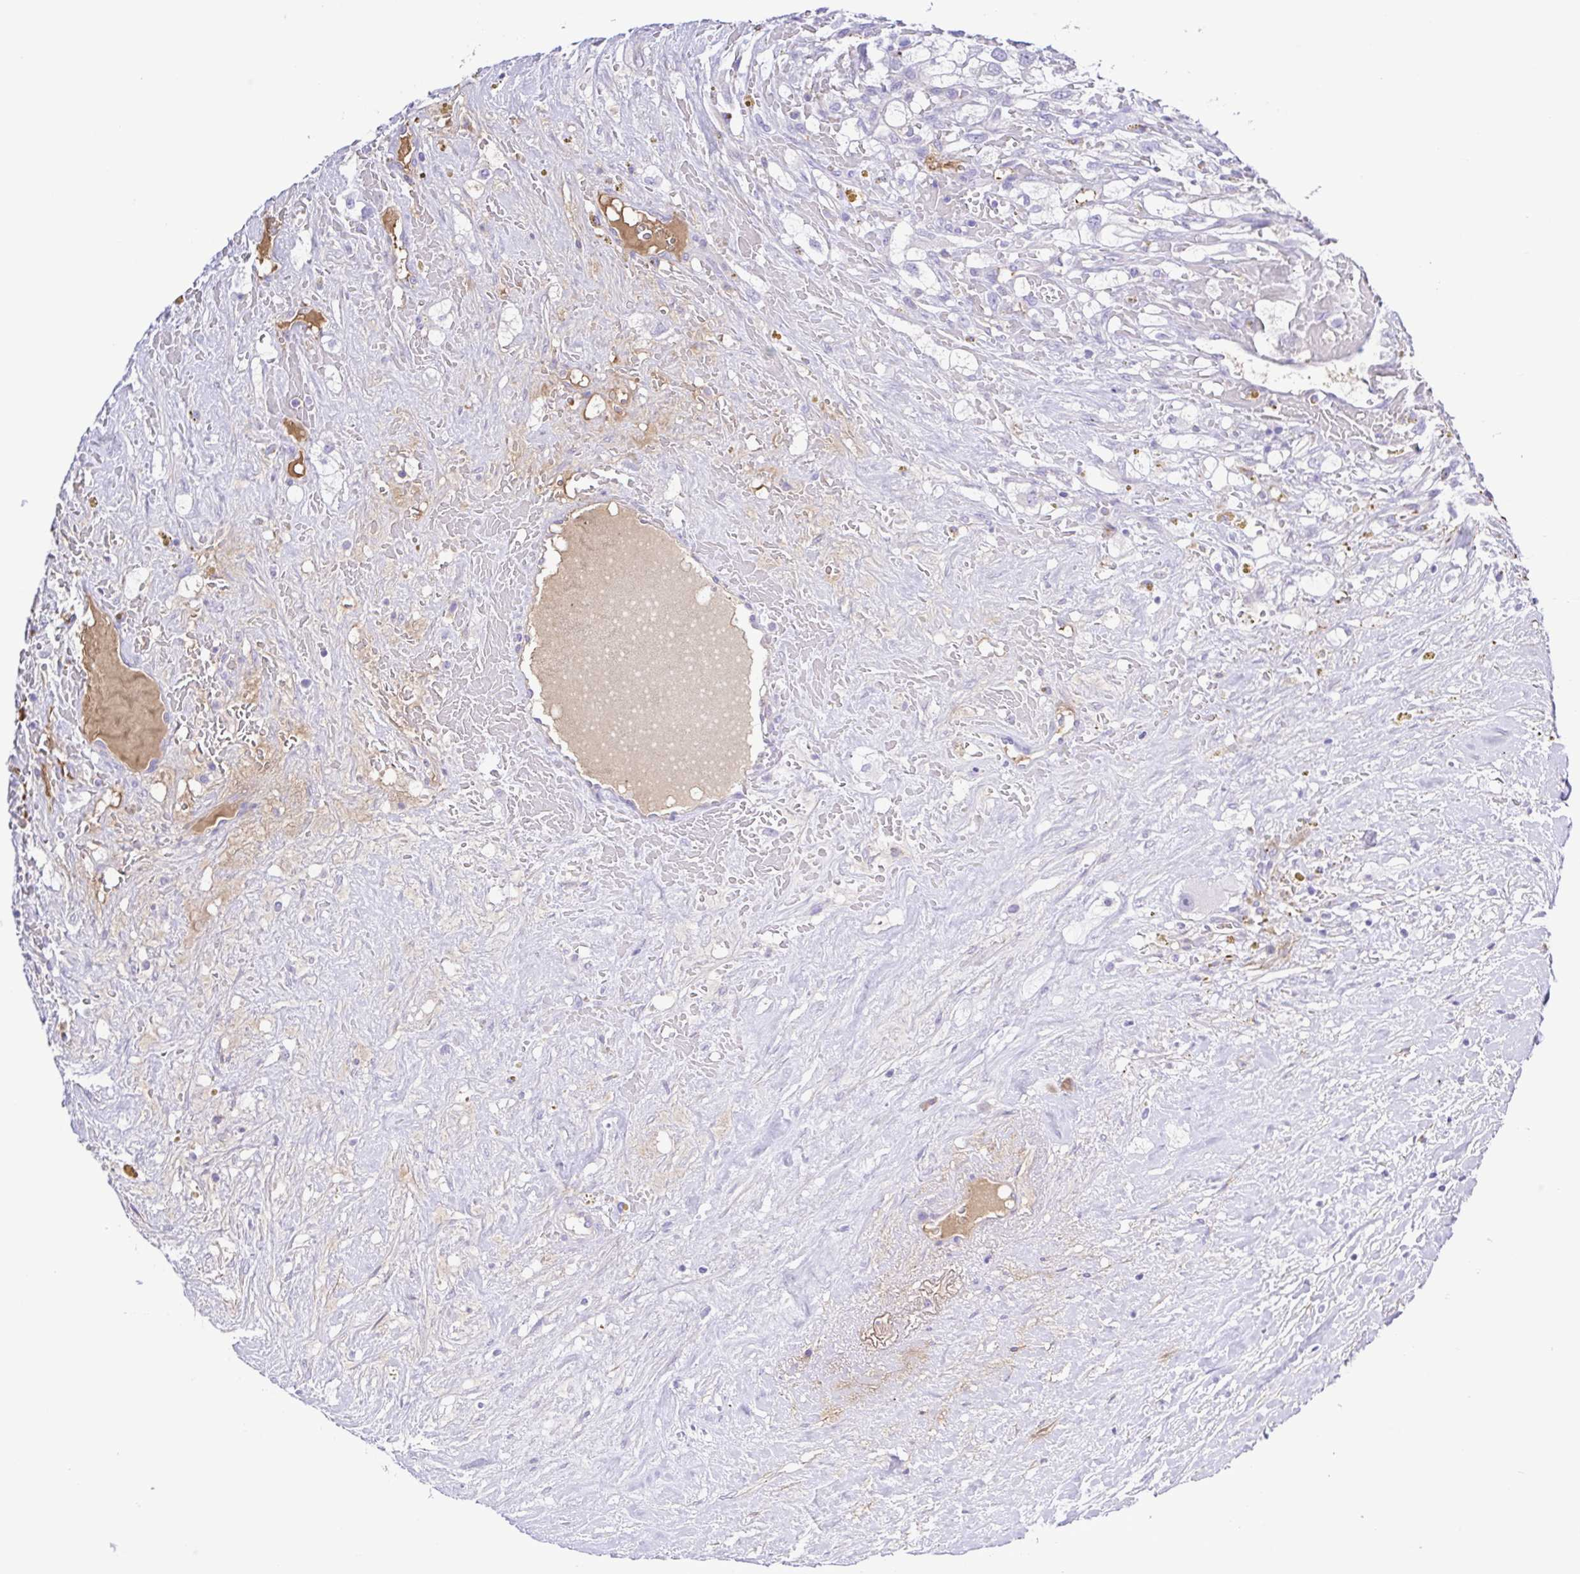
{"staining": {"intensity": "negative", "quantity": "none", "location": "none"}, "tissue": "renal cancer", "cell_type": "Tumor cells", "image_type": "cancer", "snomed": [{"axis": "morphology", "description": "Adenocarcinoma, NOS"}, {"axis": "topography", "description": "Kidney"}], "caption": "High power microscopy histopathology image of an IHC histopathology image of renal cancer, revealing no significant staining in tumor cells.", "gene": "GABBR2", "patient": {"sex": "male", "age": 59}}